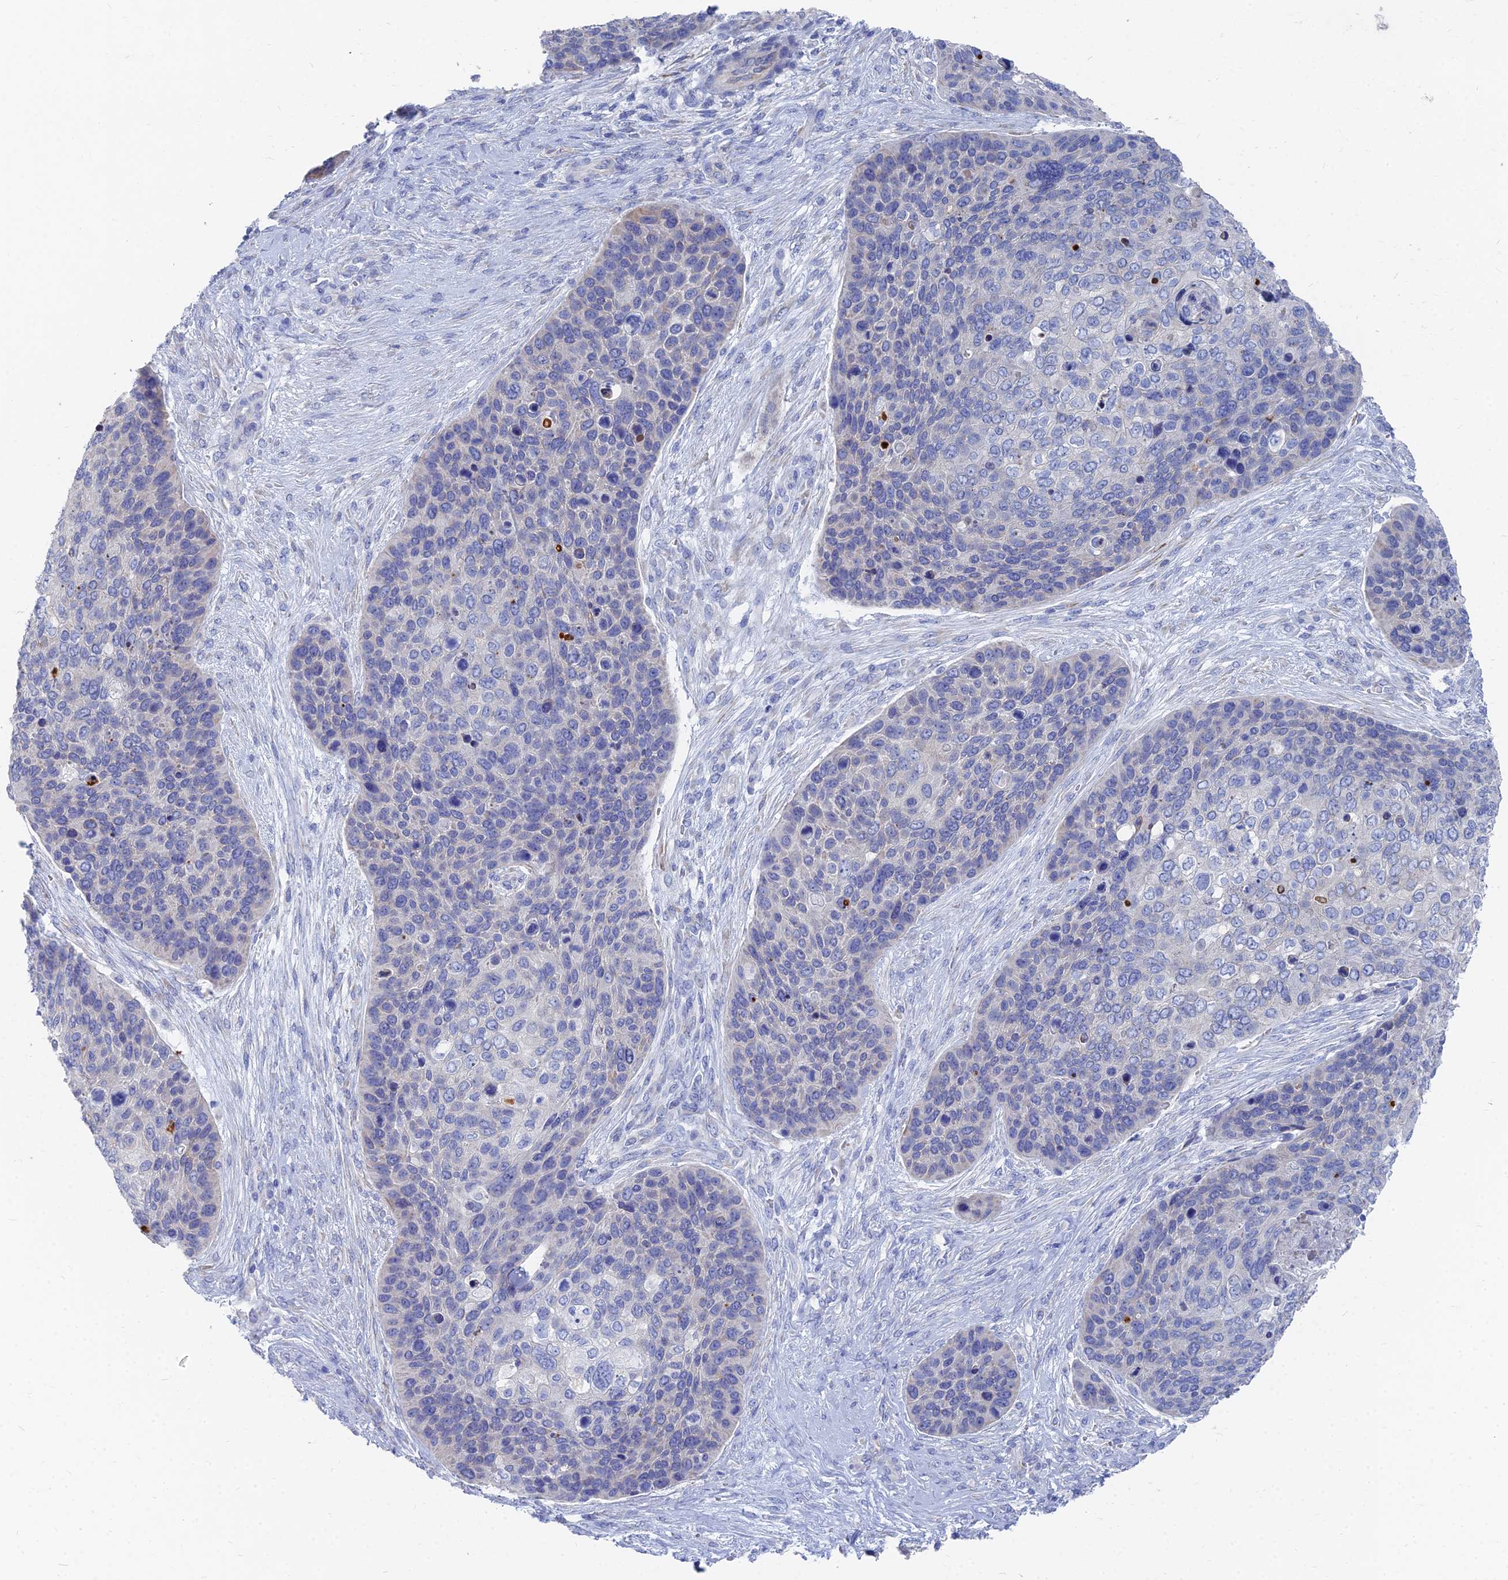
{"staining": {"intensity": "negative", "quantity": "none", "location": "none"}, "tissue": "skin cancer", "cell_type": "Tumor cells", "image_type": "cancer", "snomed": [{"axis": "morphology", "description": "Basal cell carcinoma"}, {"axis": "topography", "description": "Skin"}], "caption": "A histopathology image of skin basal cell carcinoma stained for a protein exhibits no brown staining in tumor cells.", "gene": "TNNT3", "patient": {"sex": "female", "age": 74}}